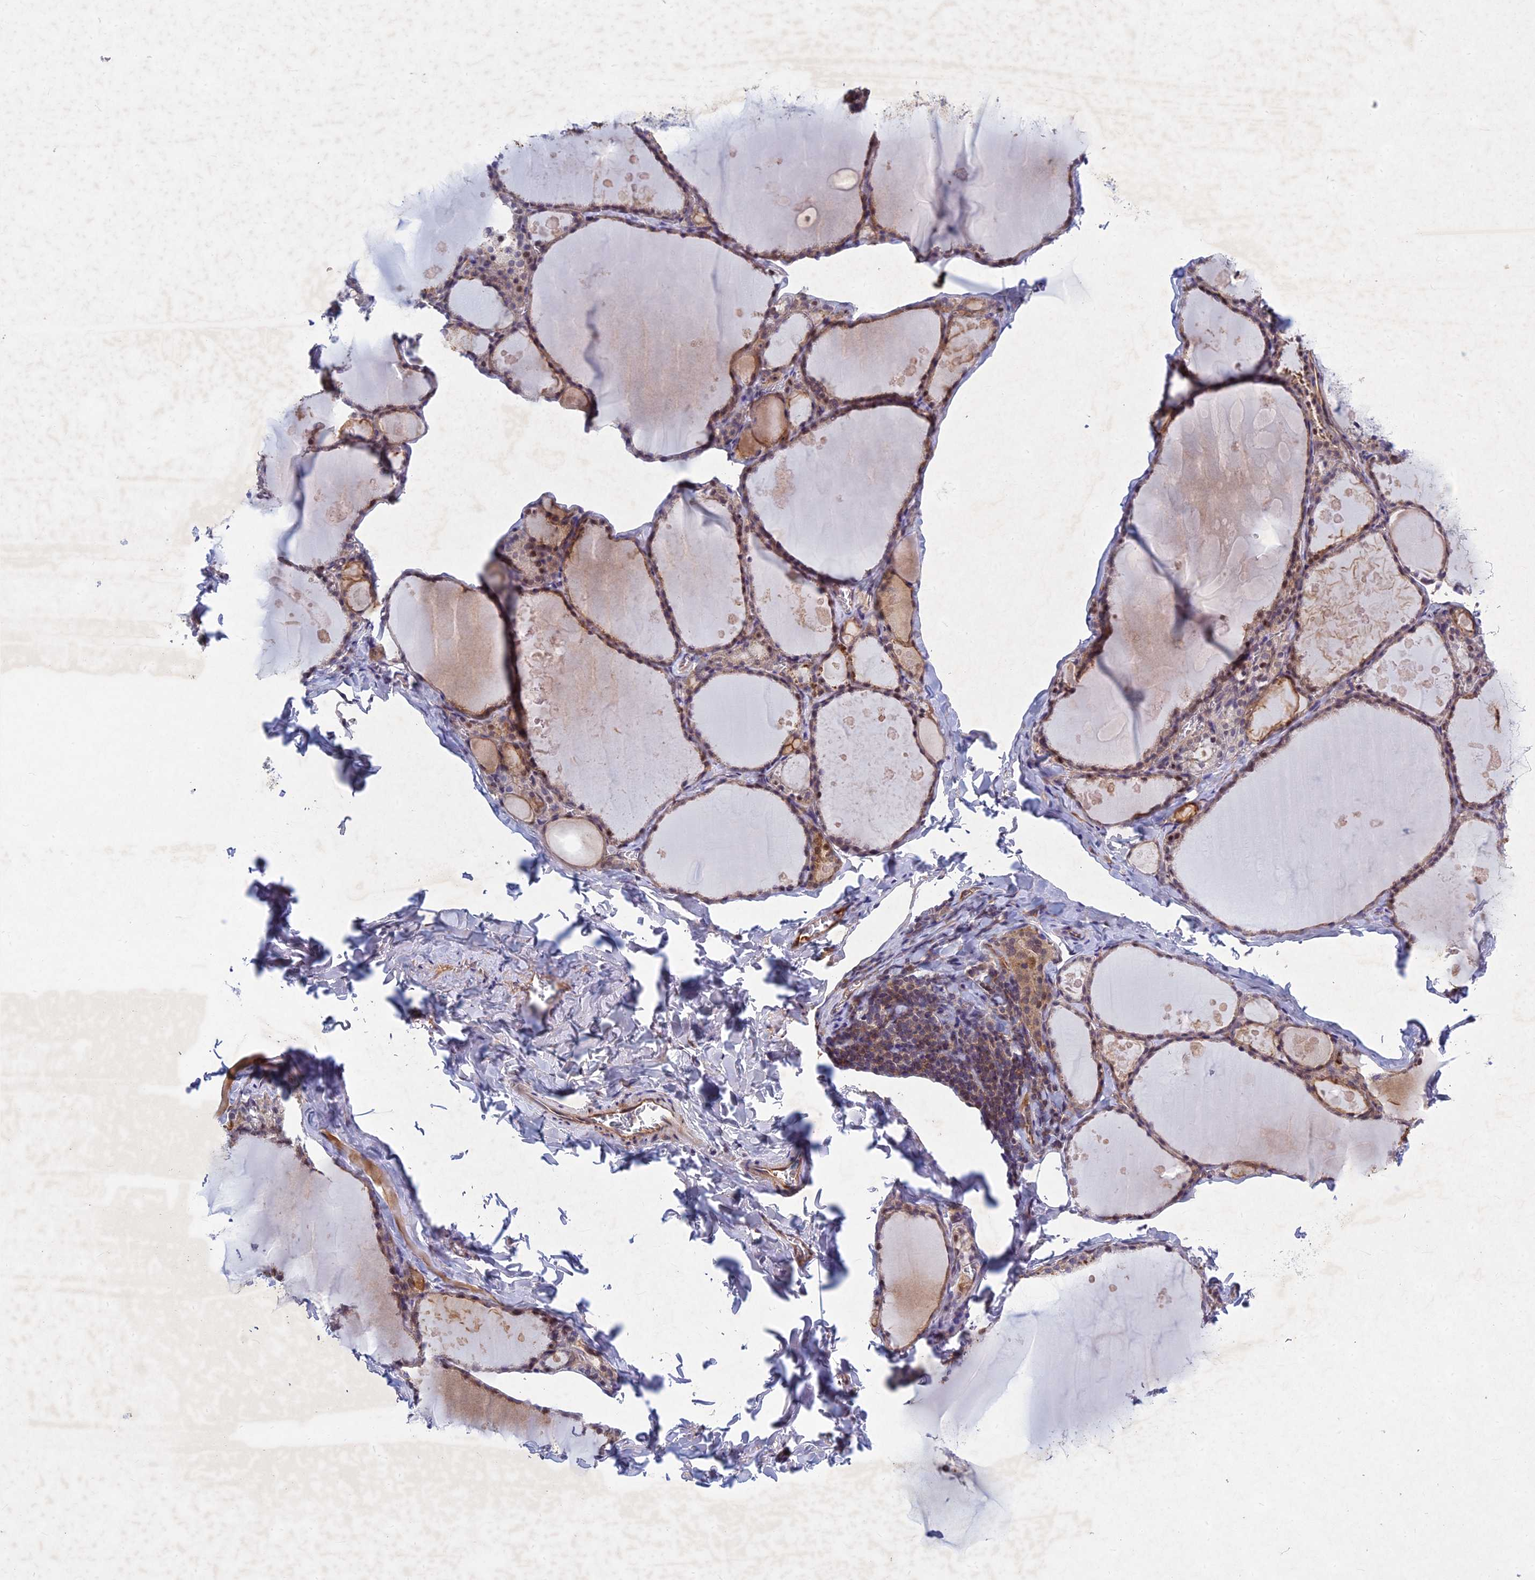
{"staining": {"intensity": "weak", "quantity": "25%-75%", "location": "cytoplasmic/membranous"}, "tissue": "thyroid gland", "cell_type": "Glandular cells", "image_type": "normal", "snomed": [{"axis": "morphology", "description": "Normal tissue, NOS"}, {"axis": "topography", "description": "Thyroid gland"}], "caption": "This micrograph exhibits immunohistochemistry staining of normal human thyroid gland, with low weak cytoplasmic/membranous positivity in approximately 25%-75% of glandular cells.", "gene": "PTHLH", "patient": {"sex": "male", "age": 56}}